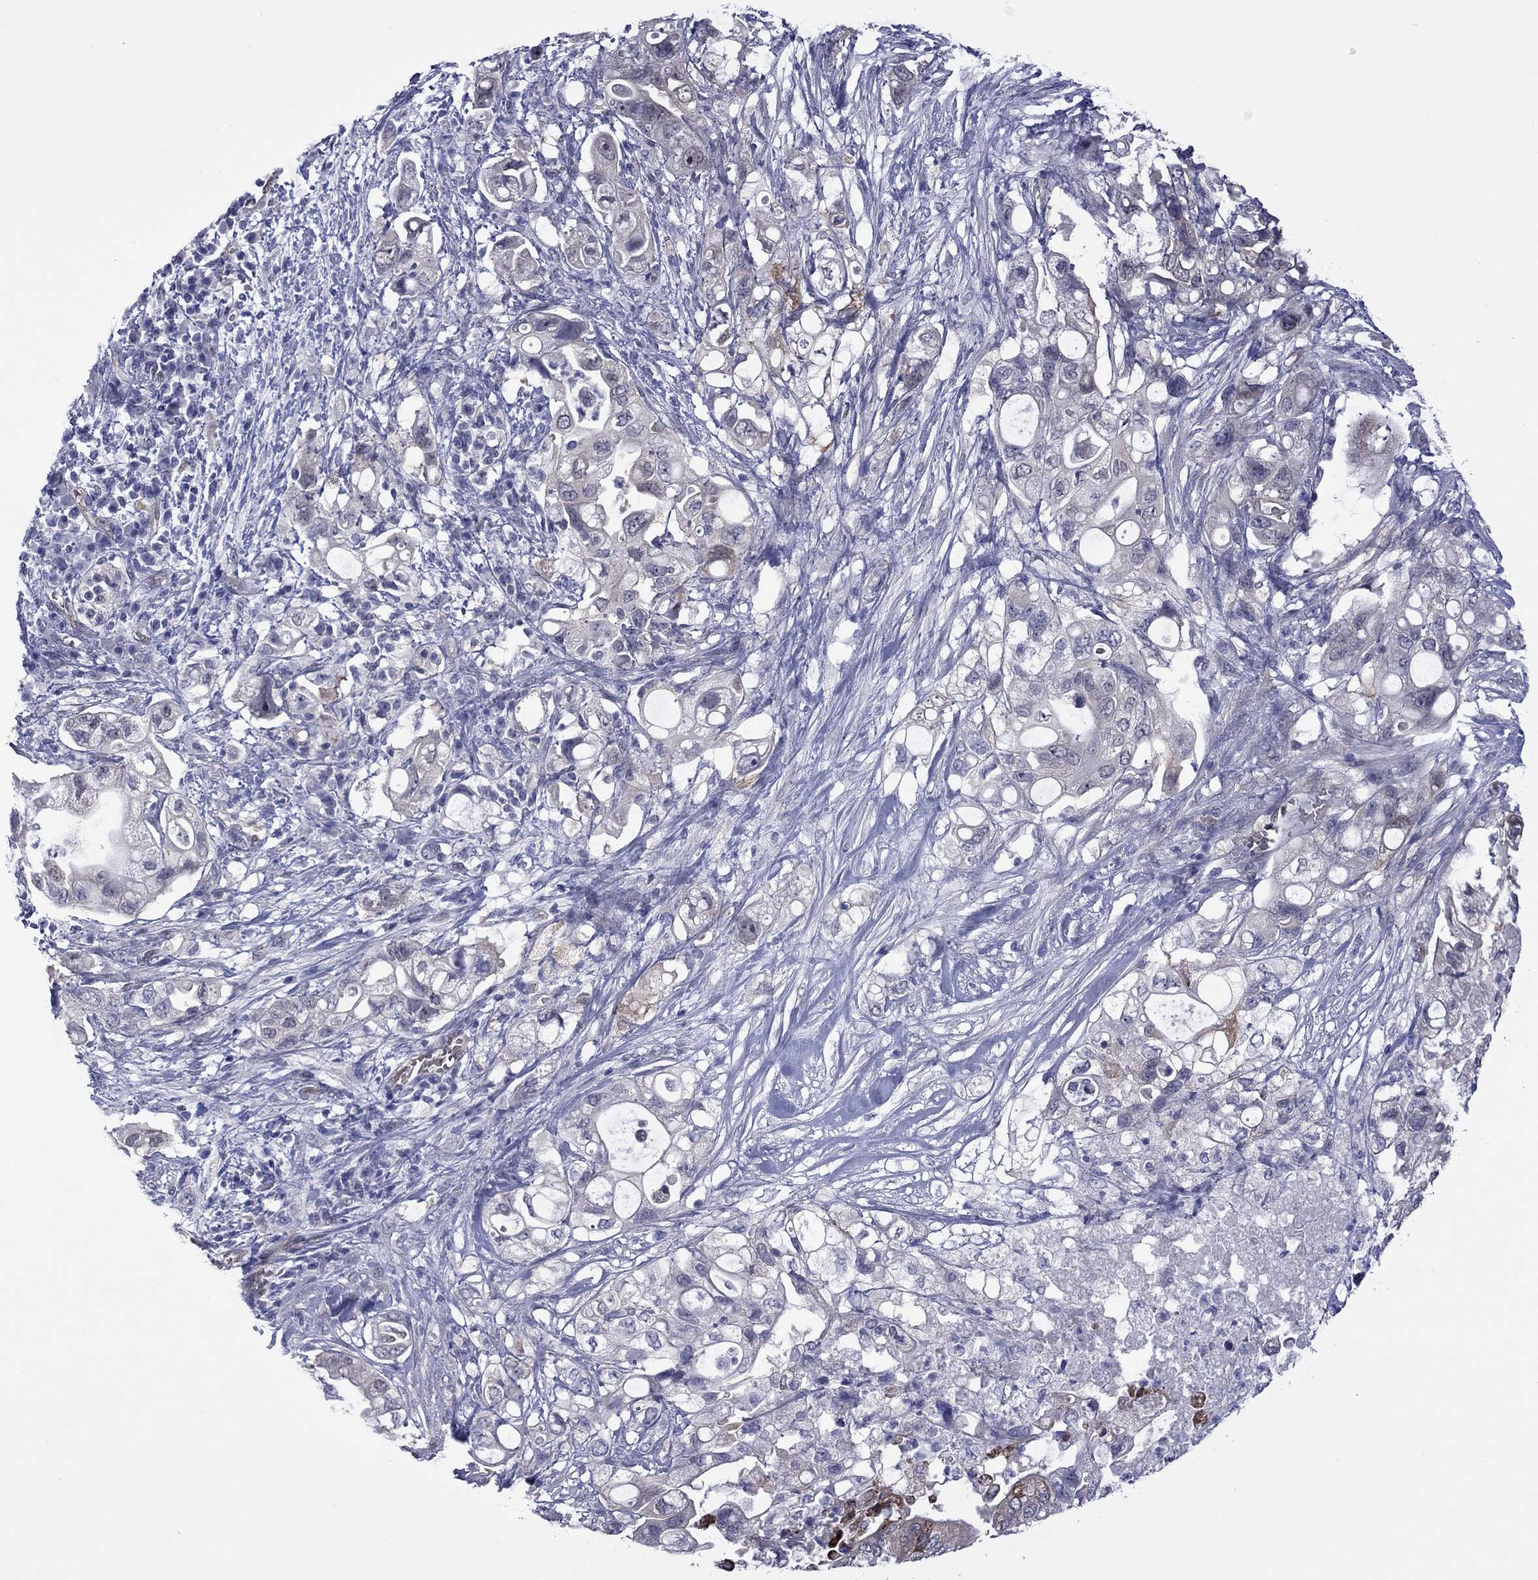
{"staining": {"intensity": "negative", "quantity": "none", "location": "none"}, "tissue": "pancreatic cancer", "cell_type": "Tumor cells", "image_type": "cancer", "snomed": [{"axis": "morphology", "description": "Adenocarcinoma, NOS"}, {"axis": "topography", "description": "Pancreas"}], "caption": "Pancreatic cancer (adenocarcinoma) was stained to show a protein in brown. There is no significant positivity in tumor cells.", "gene": "CTNNBIP1", "patient": {"sex": "female", "age": 72}}